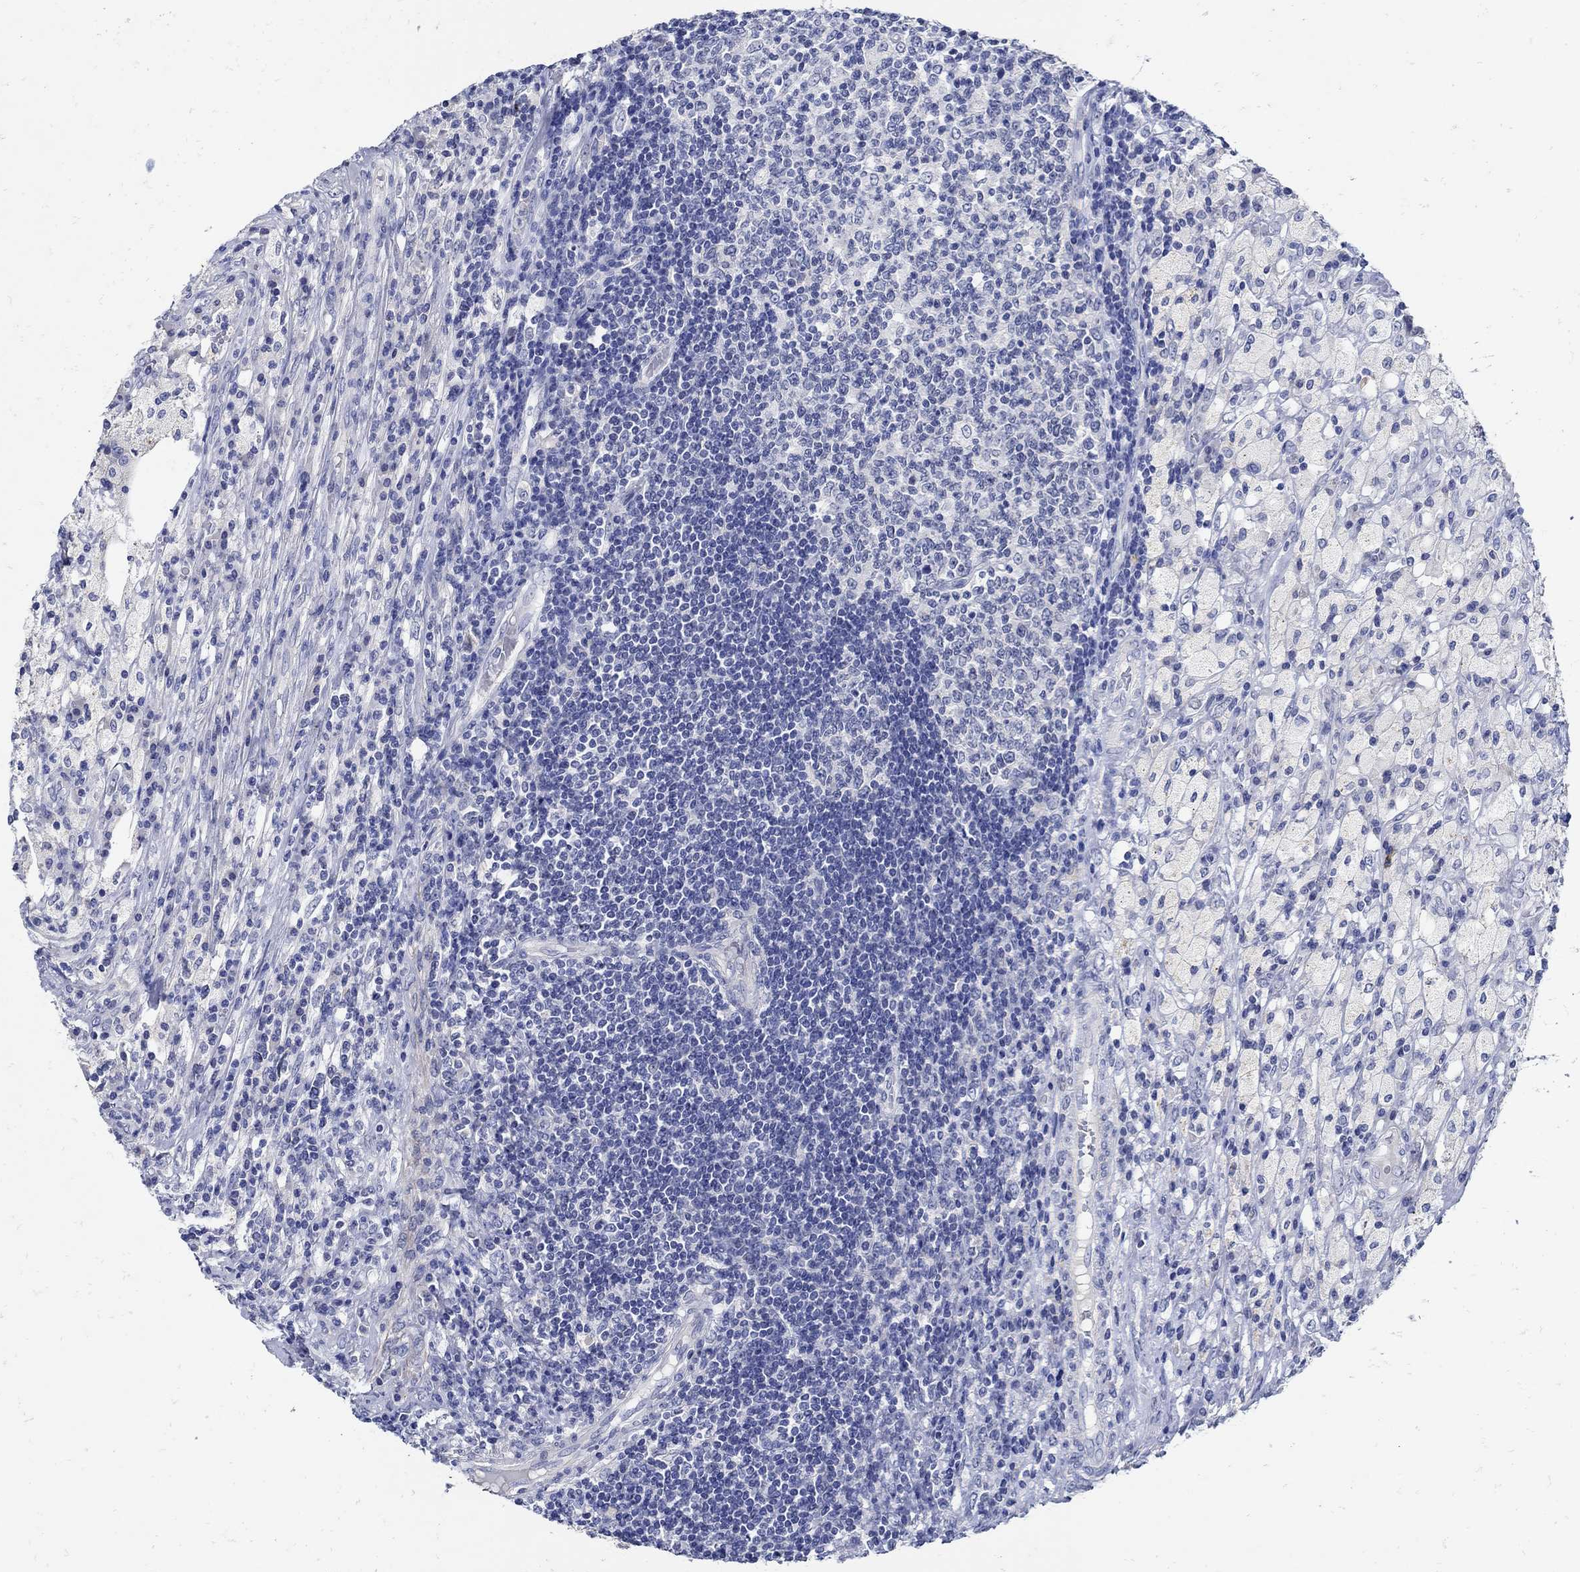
{"staining": {"intensity": "negative", "quantity": "none", "location": "none"}, "tissue": "testis cancer", "cell_type": "Tumor cells", "image_type": "cancer", "snomed": [{"axis": "morphology", "description": "Necrosis, NOS"}, {"axis": "morphology", "description": "Carcinoma, Embryonal, NOS"}, {"axis": "topography", "description": "Testis"}], "caption": "Protein analysis of testis embryonal carcinoma exhibits no significant staining in tumor cells. (IHC, brightfield microscopy, high magnification).", "gene": "NOS1", "patient": {"sex": "male", "age": 19}}